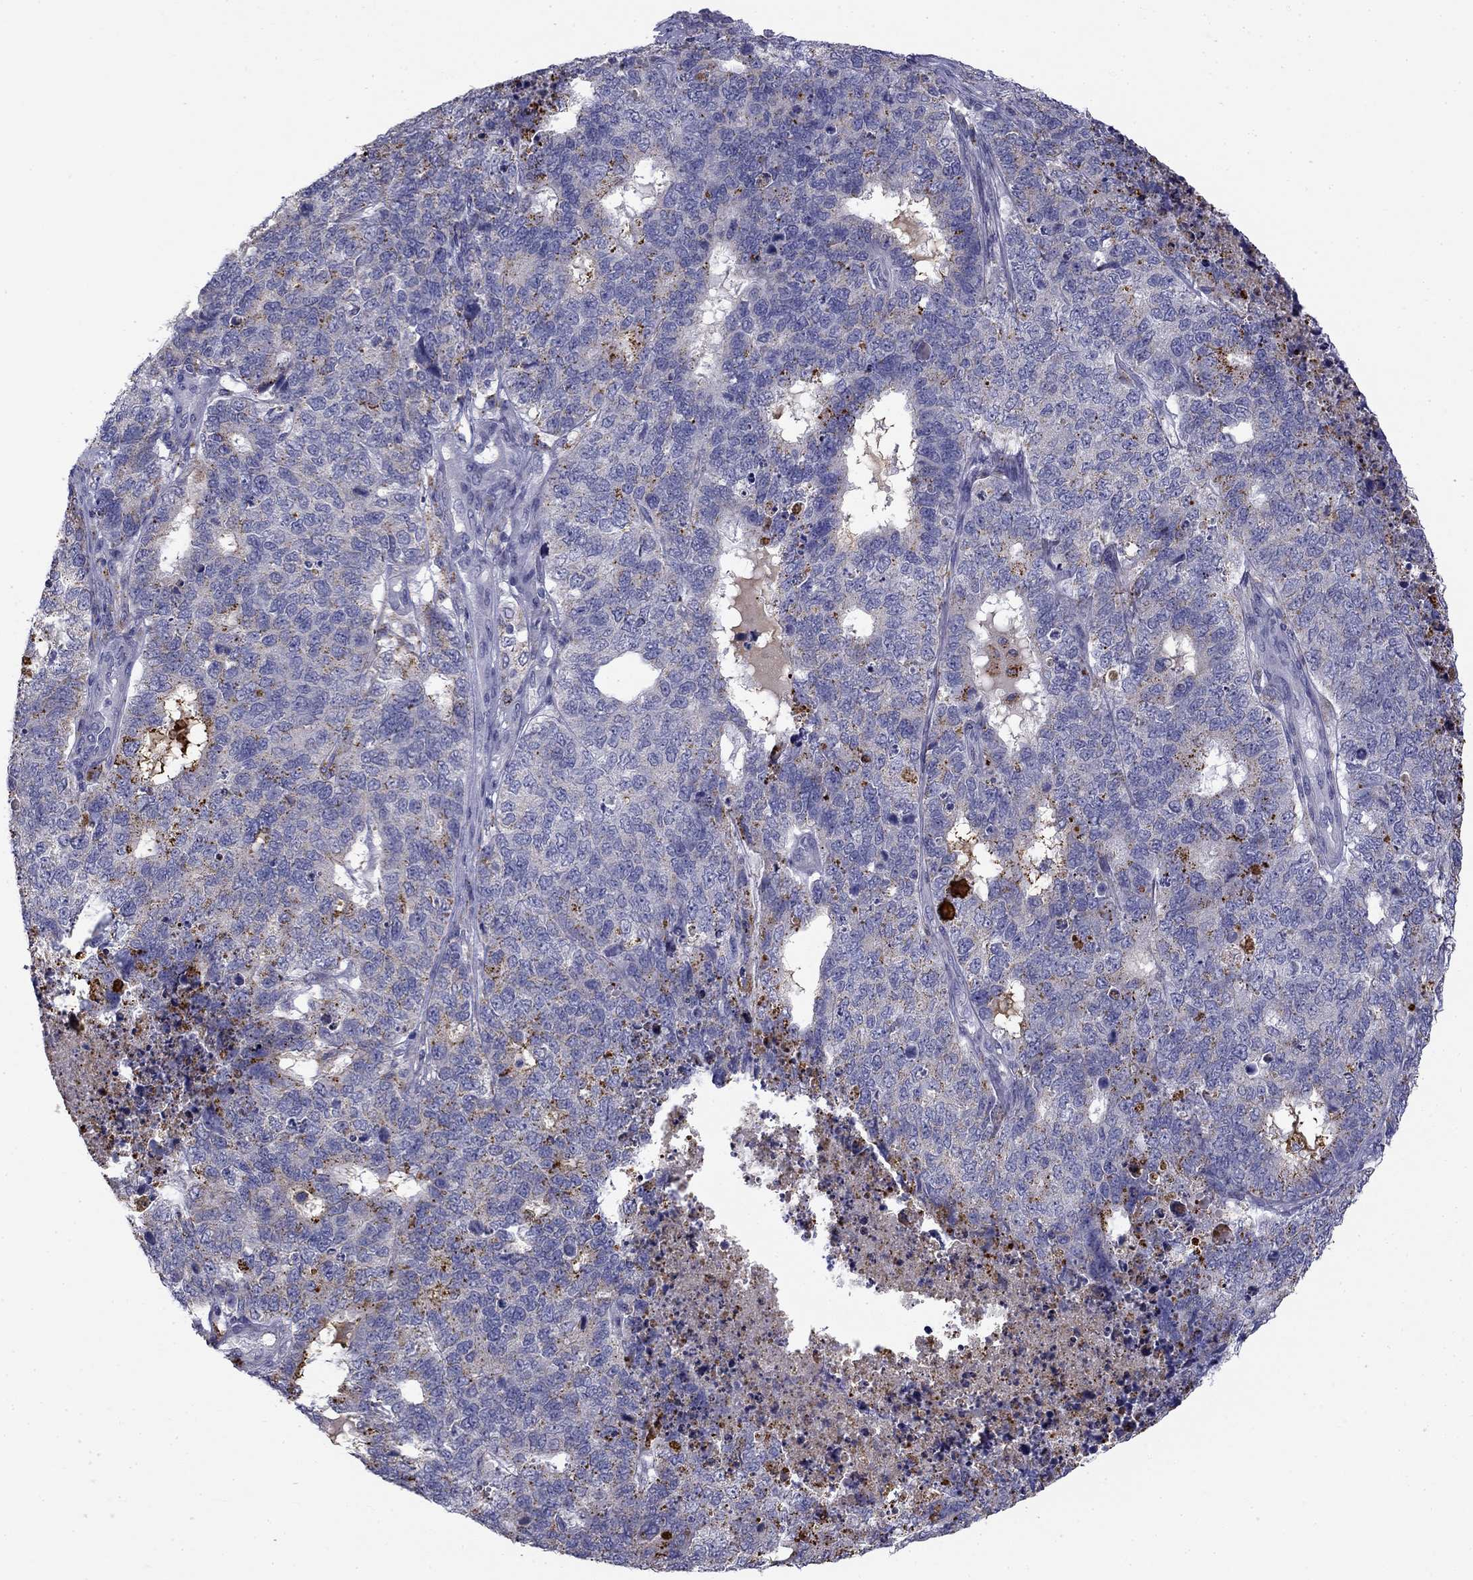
{"staining": {"intensity": "moderate", "quantity": "<25%", "location": "cytoplasmic/membranous"}, "tissue": "cervical cancer", "cell_type": "Tumor cells", "image_type": "cancer", "snomed": [{"axis": "morphology", "description": "Squamous cell carcinoma, NOS"}, {"axis": "topography", "description": "Cervix"}], "caption": "Brown immunohistochemical staining in cervical cancer reveals moderate cytoplasmic/membranous staining in about <25% of tumor cells.", "gene": "CLPSL2", "patient": {"sex": "female", "age": 63}}